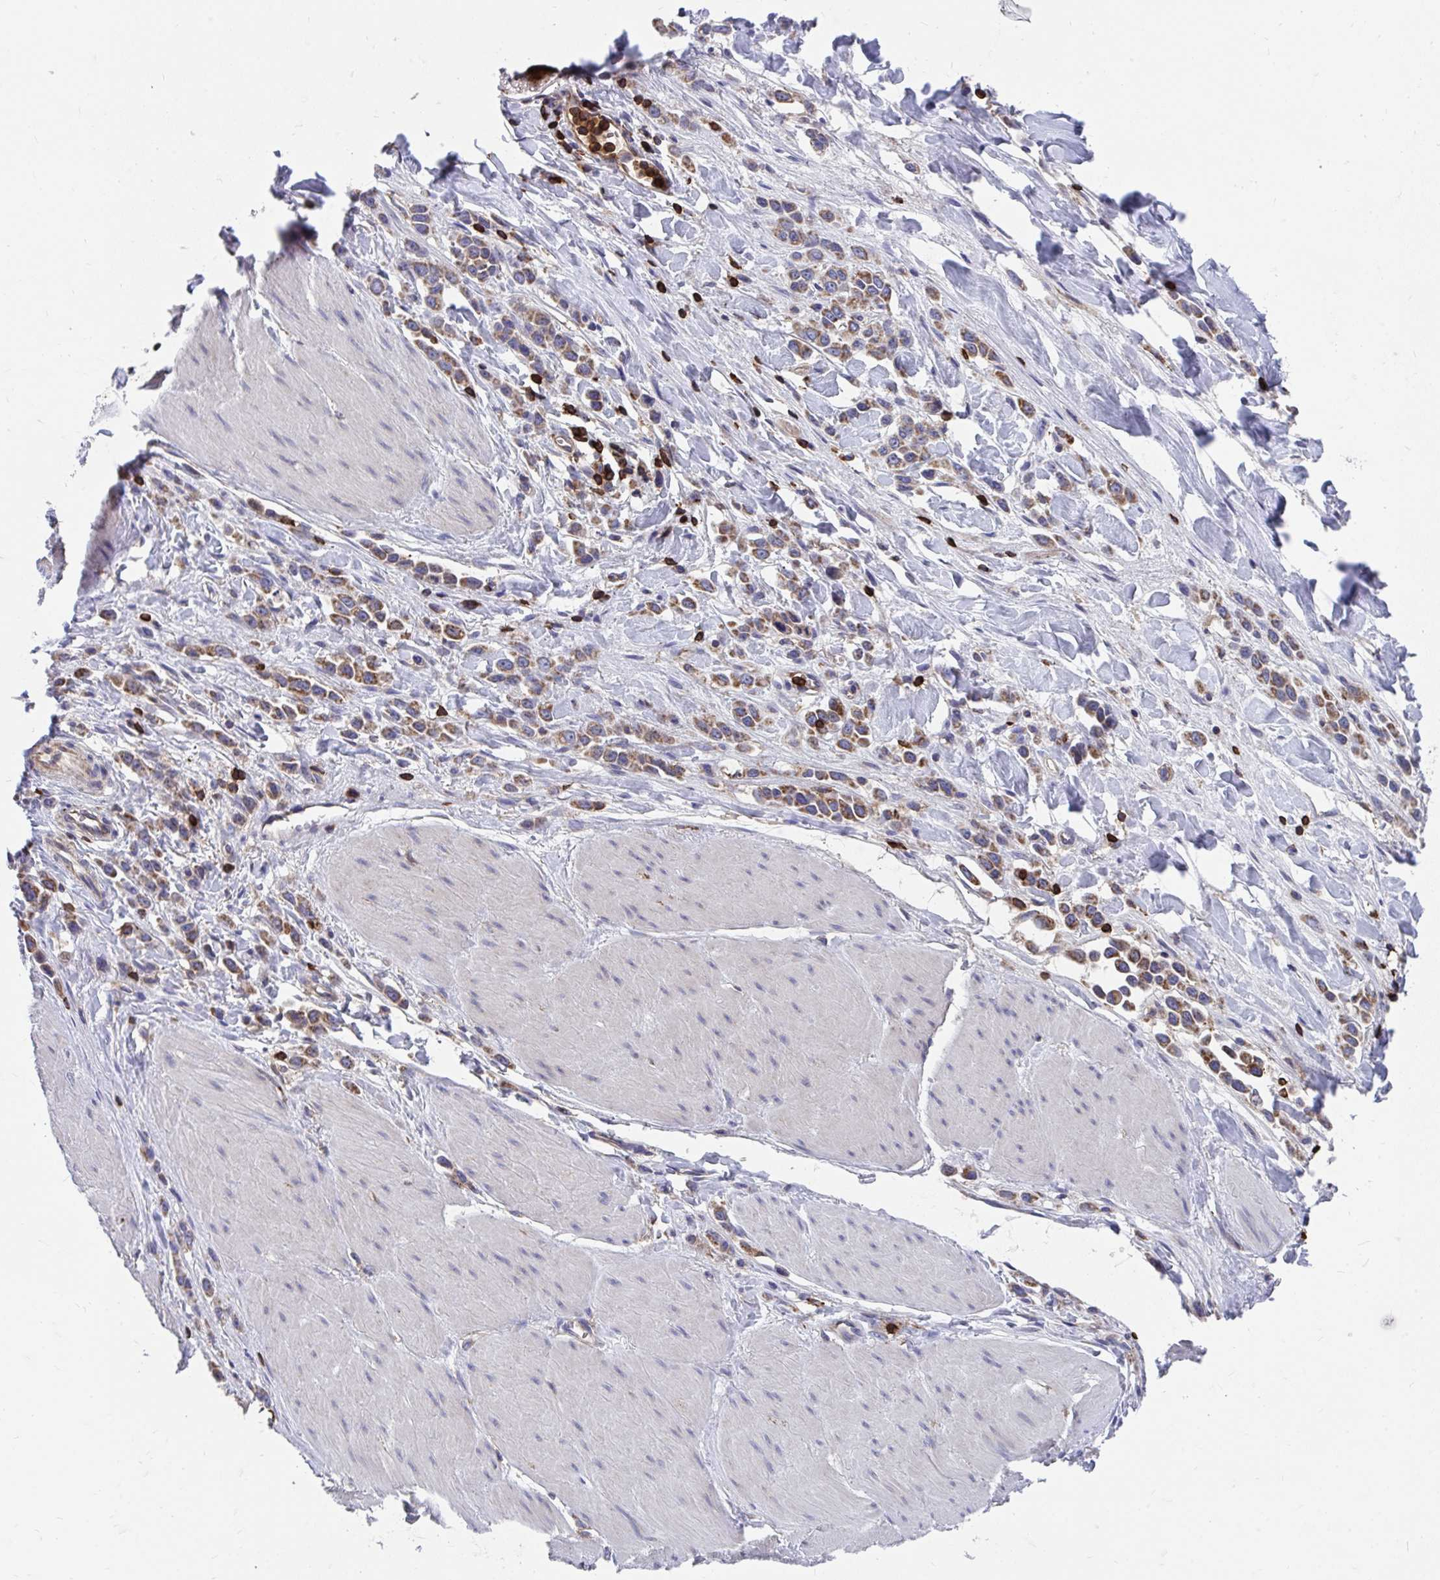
{"staining": {"intensity": "moderate", "quantity": ">75%", "location": "cytoplasmic/membranous"}, "tissue": "stomach cancer", "cell_type": "Tumor cells", "image_type": "cancer", "snomed": [{"axis": "morphology", "description": "Adenocarcinoma, NOS"}, {"axis": "topography", "description": "Stomach"}], "caption": "DAB (3,3'-diaminobenzidine) immunohistochemical staining of human stomach cancer demonstrates moderate cytoplasmic/membranous protein expression in approximately >75% of tumor cells.", "gene": "FHIP1B", "patient": {"sex": "male", "age": 47}}